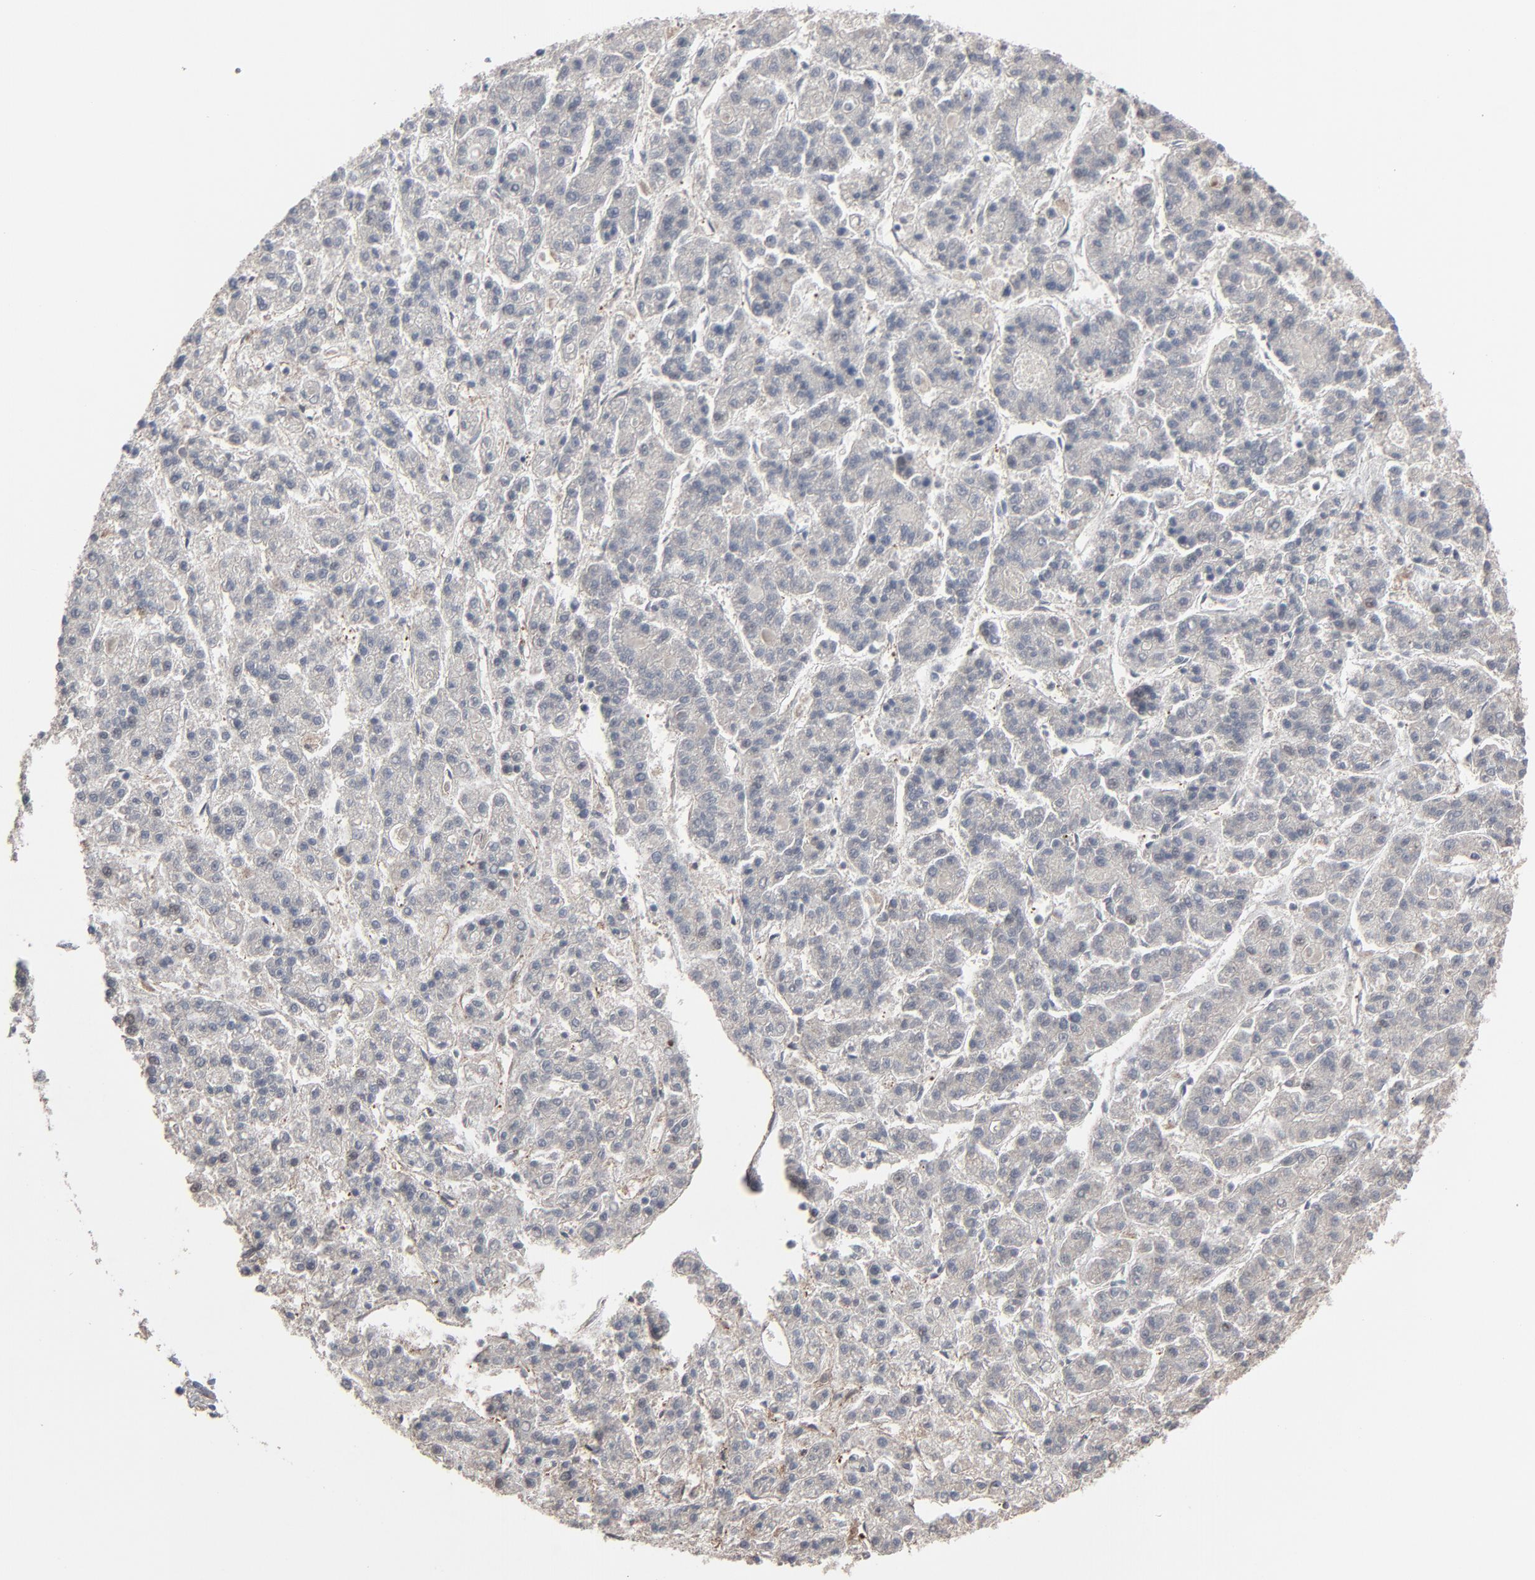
{"staining": {"intensity": "negative", "quantity": "none", "location": "none"}, "tissue": "liver cancer", "cell_type": "Tumor cells", "image_type": "cancer", "snomed": [{"axis": "morphology", "description": "Carcinoma, Hepatocellular, NOS"}, {"axis": "topography", "description": "Liver"}], "caption": "Liver cancer stained for a protein using immunohistochemistry reveals no positivity tumor cells.", "gene": "JAM3", "patient": {"sex": "male", "age": 70}}